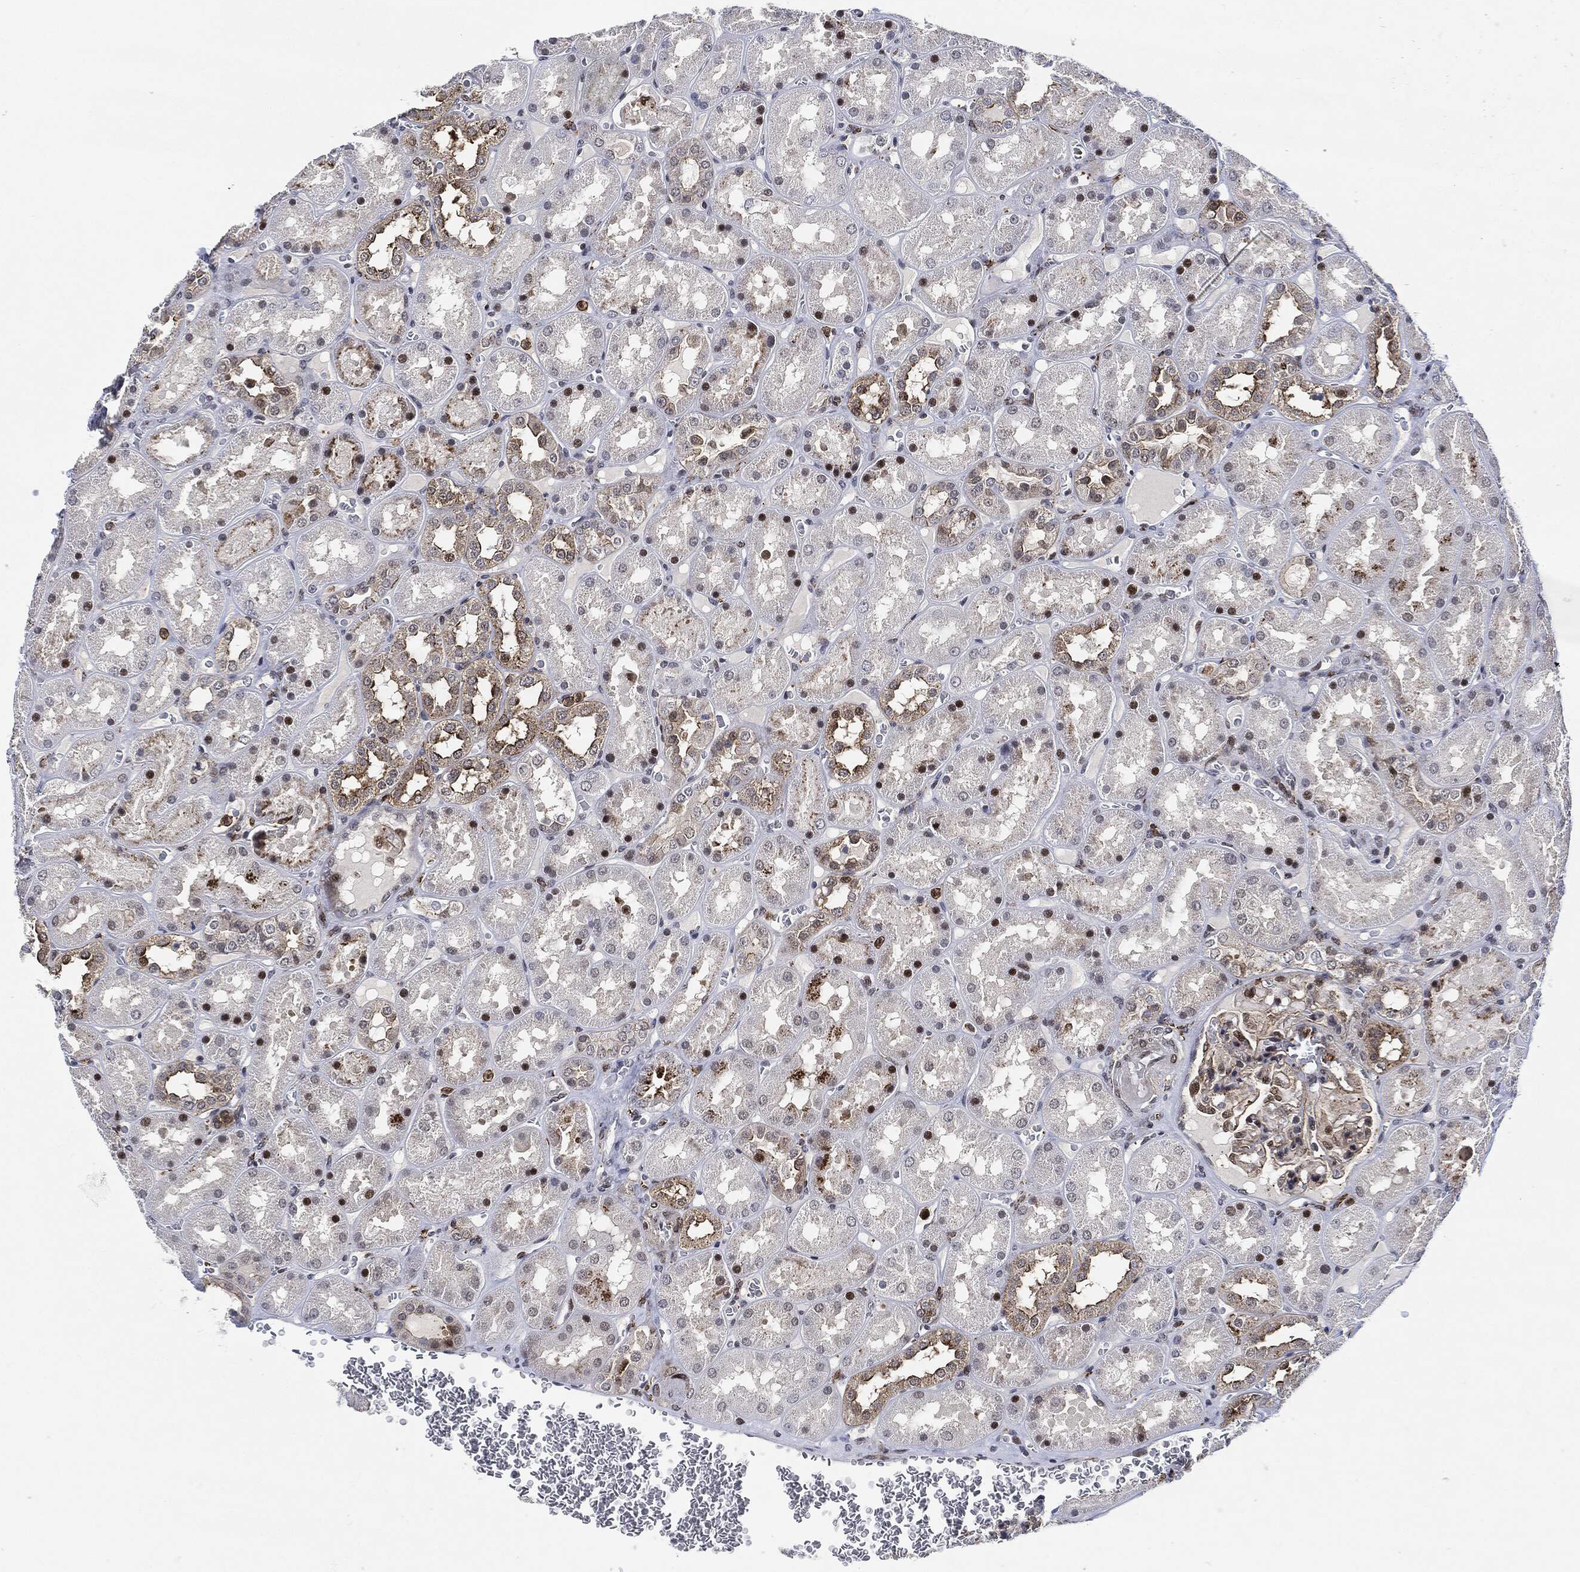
{"staining": {"intensity": "moderate", "quantity": "<25%", "location": "nuclear"}, "tissue": "kidney", "cell_type": "Cells in glomeruli", "image_type": "normal", "snomed": [{"axis": "morphology", "description": "Normal tissue, NOS"}, {"axis": "topography", "description": "Kidney"}], "caption": "Protein analysis of benign kidney demonstrates moderate nuclear staining in about <25% of cells in glomeruli. Using DAB (brown) and hematoxylin (blue) stains, captured at high magnification using brightfield microscopy.", "gene": "NANOS3", "patient": {"sex": "male", "age": 73}}